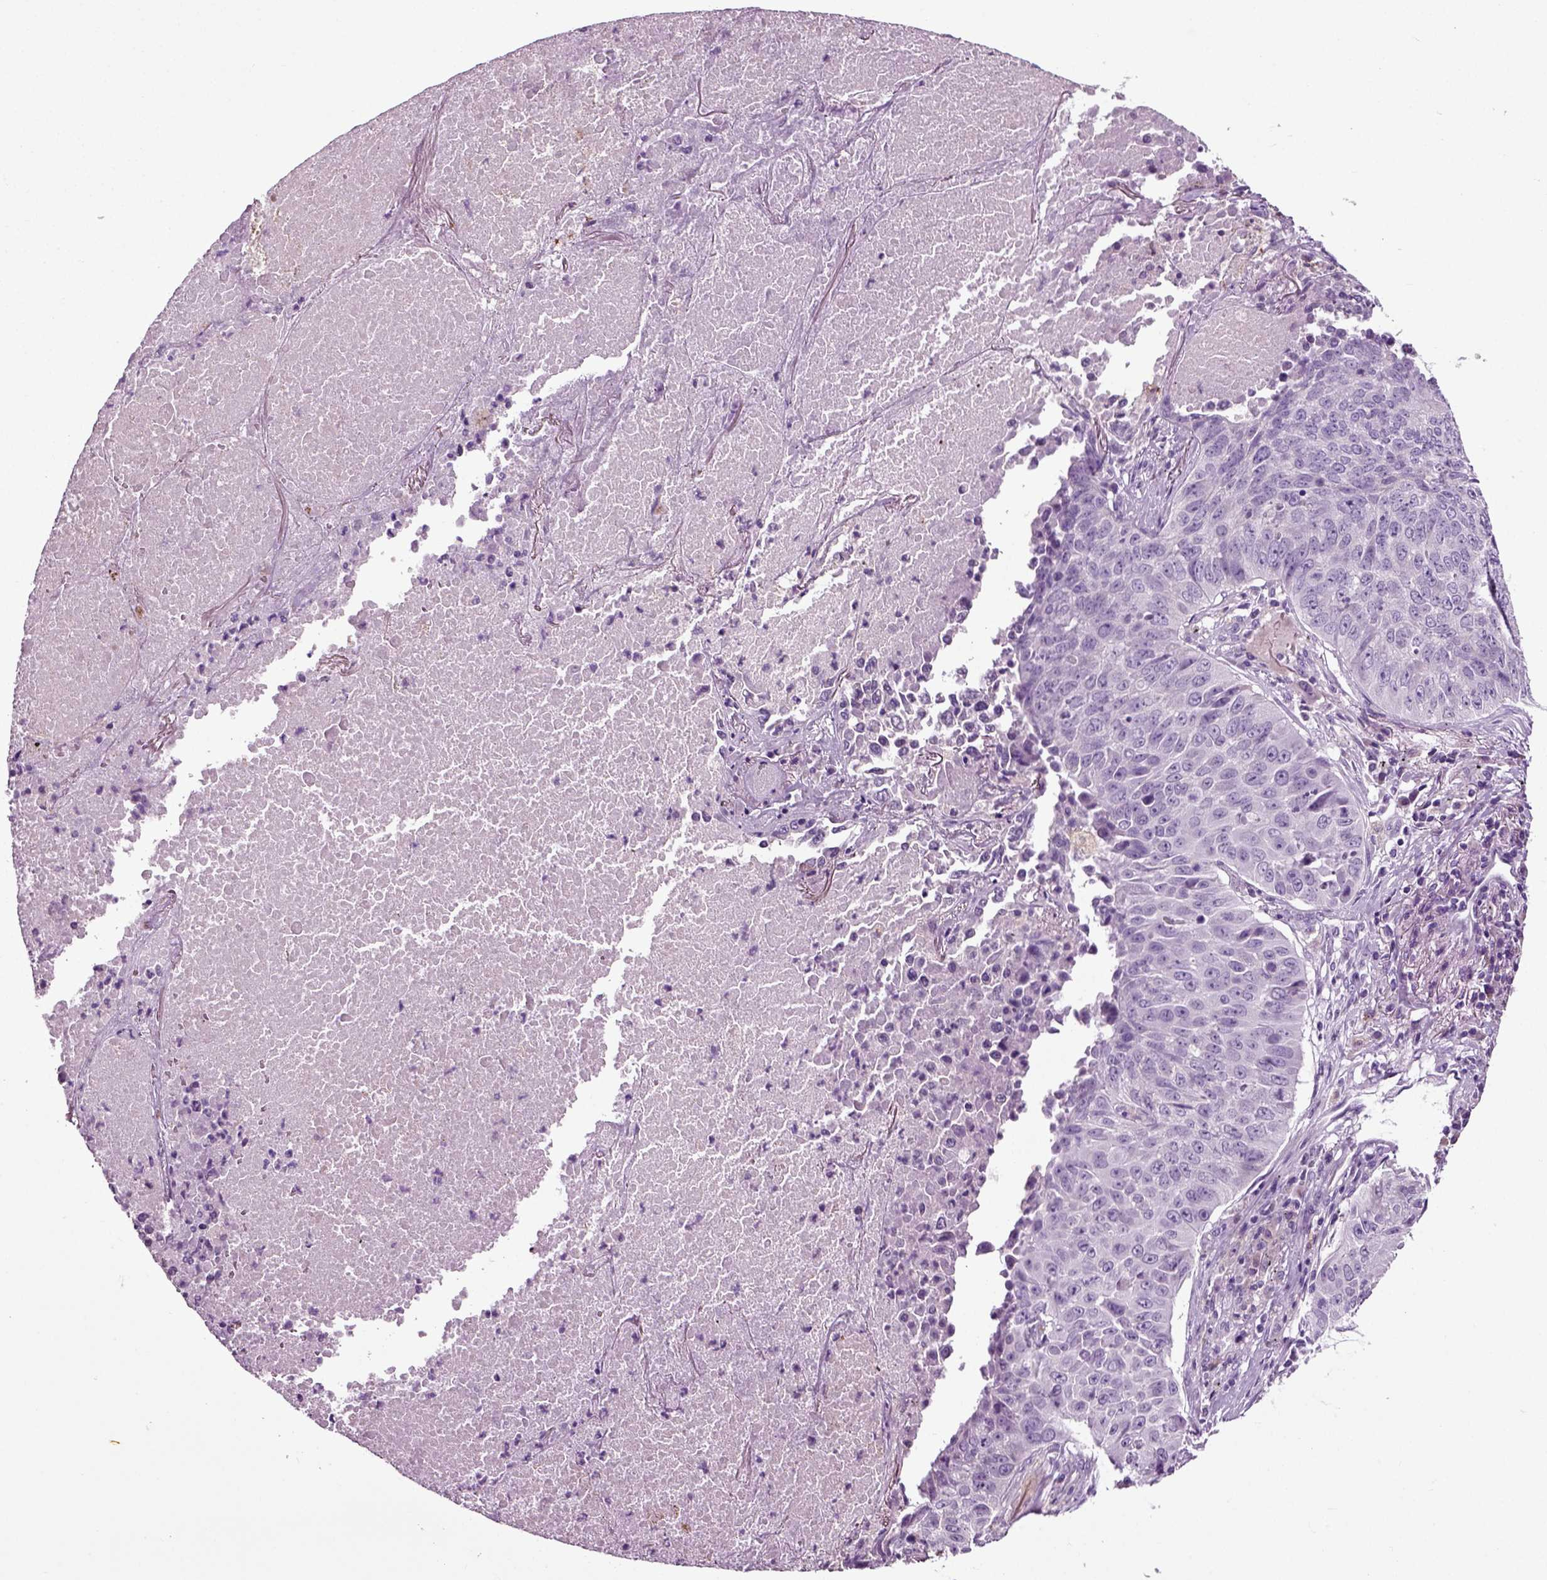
{"staining": {"intensity": "negative", "quantity": "none", "location": "none"}, "tissue": "lung cancer", "cell_type": "Tumor cells", "image_type": "cancer", "snomed": [{"axis": "morphology", "description": "Normal tissue, NOS"}, {"axis": "morphology", "description": "Squamous cell carcinoma, NOS"}, {"axis": "topography", "description": "Bronchus"}, {"axis": "topography", "description": "Lung"}], "caption": "Immunohistochemistry (IHC) image of neoplastic tissue: human lung cancer stained with DAB (3,3'-diaminobenzidine) shows no significant protein positivity in tumor cells. Nuclei are stained in blue.", "gene": "DNAH10", "patient": {"sex": "male", "age": 64}}